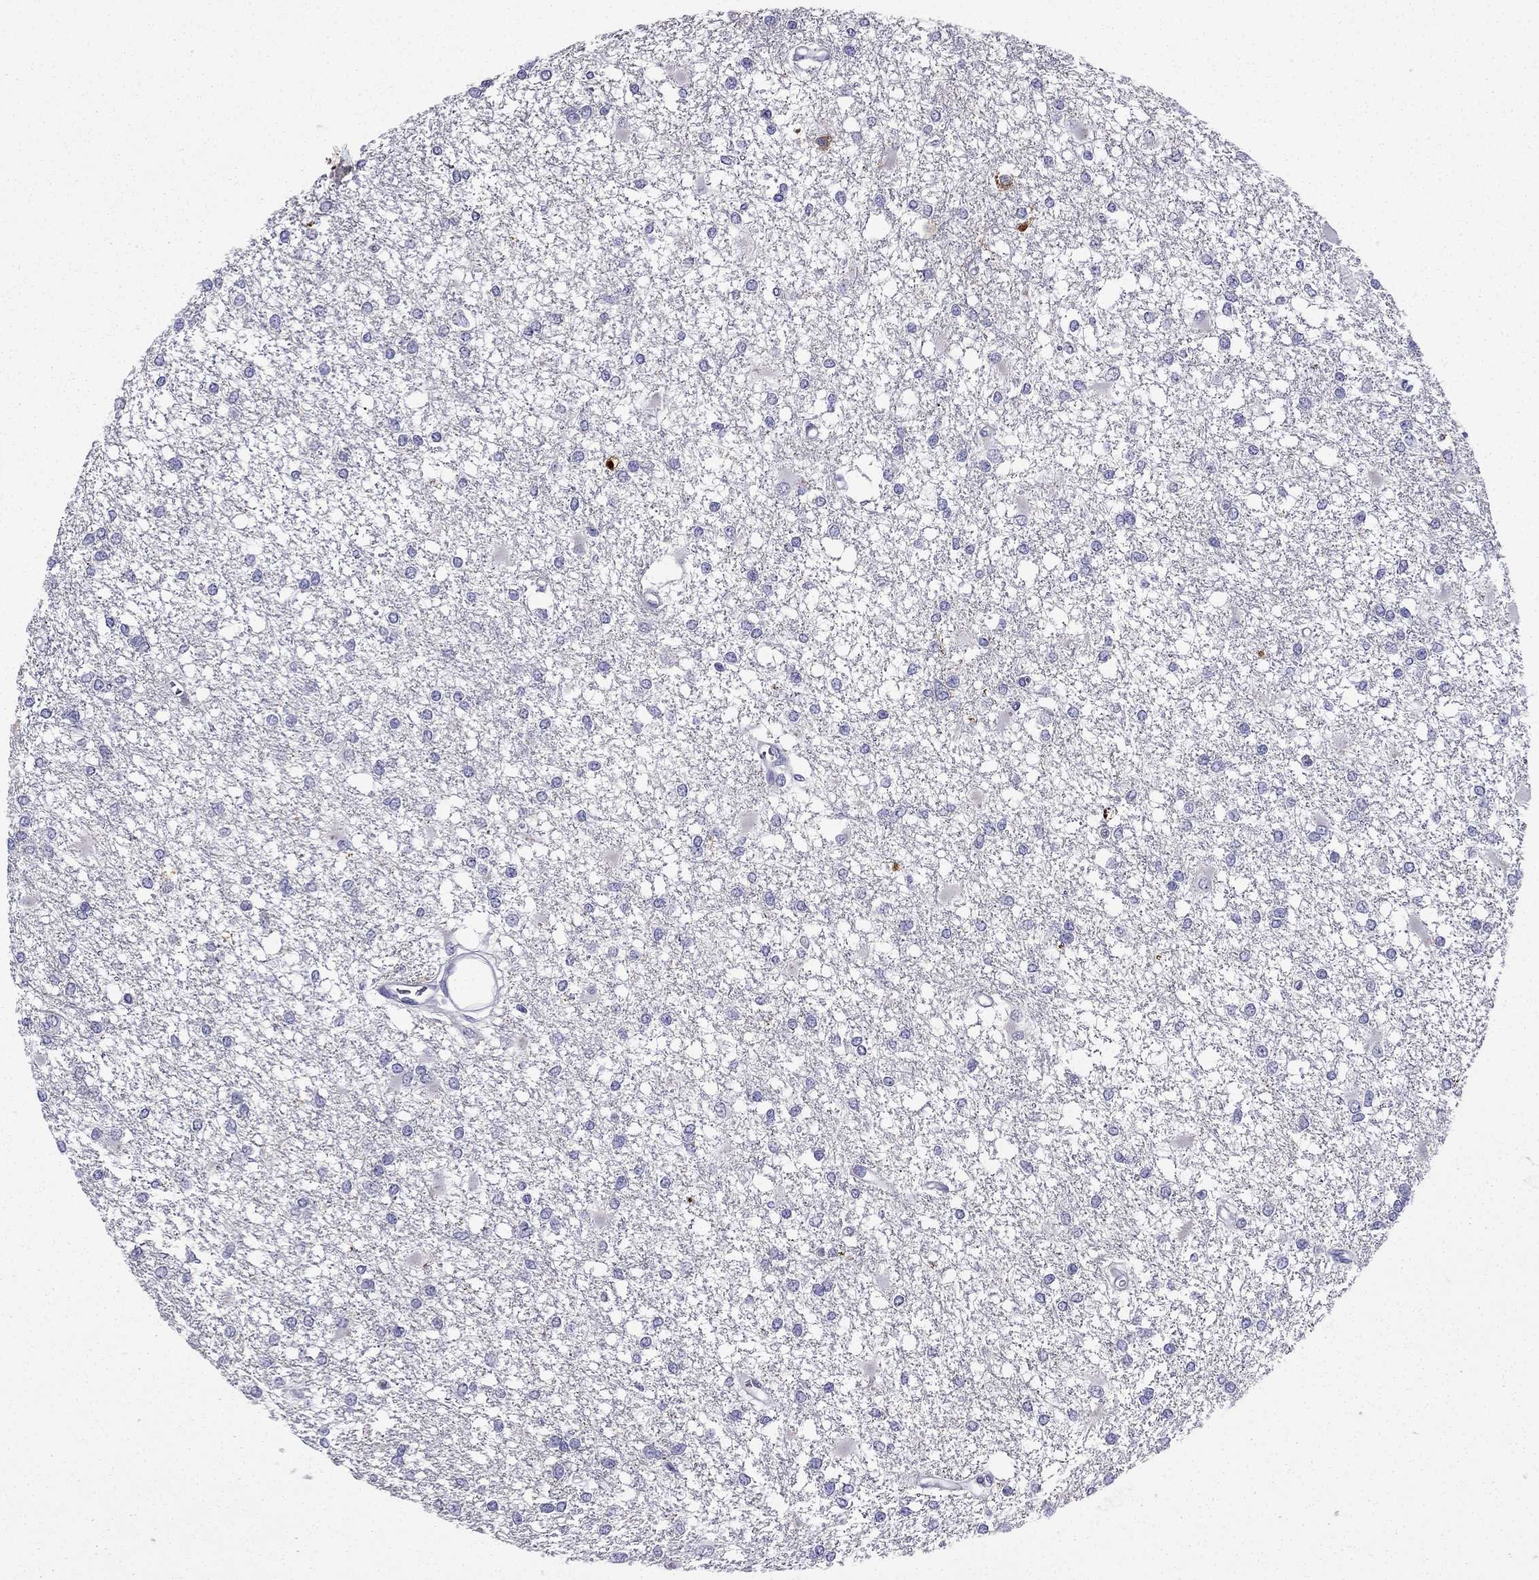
{"staining": {"intensity": "negative", "quantity": "none", "location": "none"}, "tissue": "glioma", "cell_type": "Tumor cells", "image_type": "cancer", "snomed": [{"axis": "morphology", "description": "Glioma, malignant, High grade"}, {"axis": "topography", "description": "Cerebral cortex"}], "caption": "Glioma was stained to show a protein in brown. There is no significant staining in tumor cells. Brightfield microscopy of IHC stained with DAB (3,3'-diaminobenzidine) (brown) and hematoxylin (blue), captured at high magnification.", "gene": "NPTX1", "patient": {"sex": "male", "age": 79}}